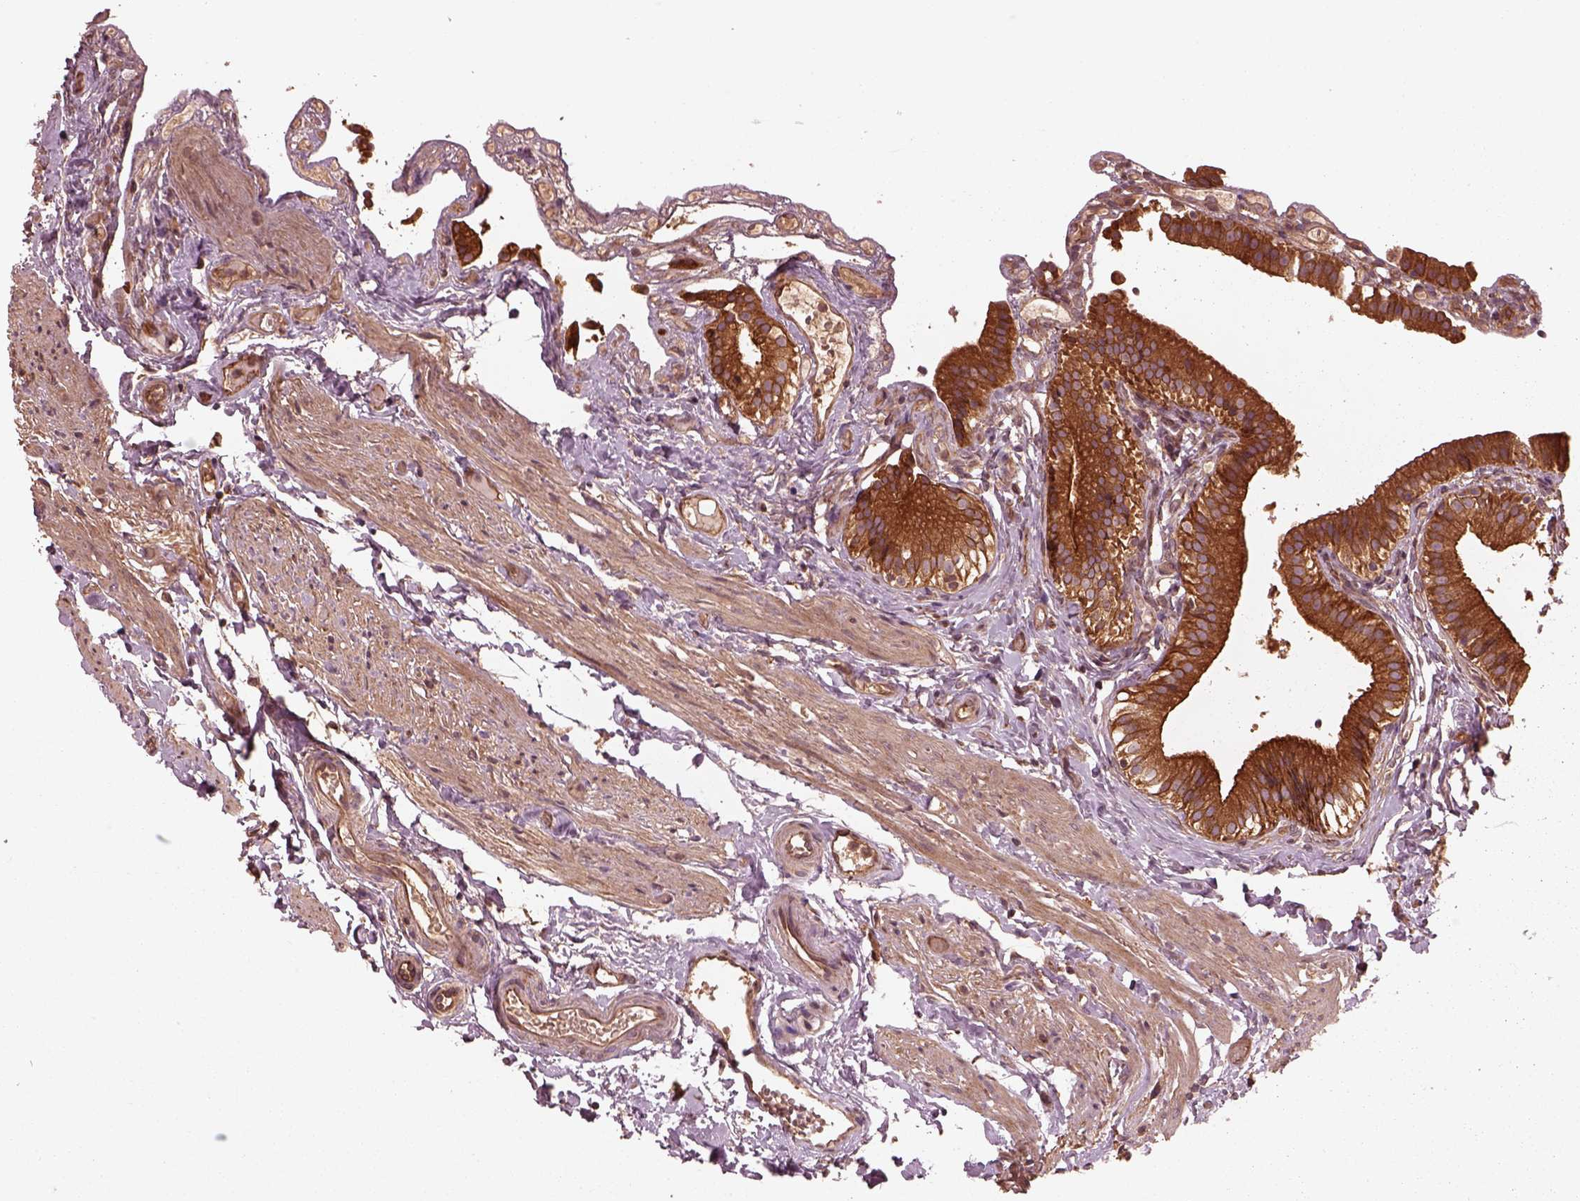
{"staining": {"intensity": "moderate", "quantity": ">75%", "location": "cytoplasmic/membranous"}, "tissue": "gallbladder", "cell_type": "Glandular cells", "image_type": "normal", "snomed": [{"axis": "morphology", "description": "Normal tissue, NOS"}, {"axis": "topography", "description": "Gallbladder"}], "caption": "A brown stain shows moderate cytoplasmic/membranous positivity of a protein in glandular cells of unremarkable gallbladder.", "gene": "PIK3R2", "patient": {"sex": "female", "age": 47}}